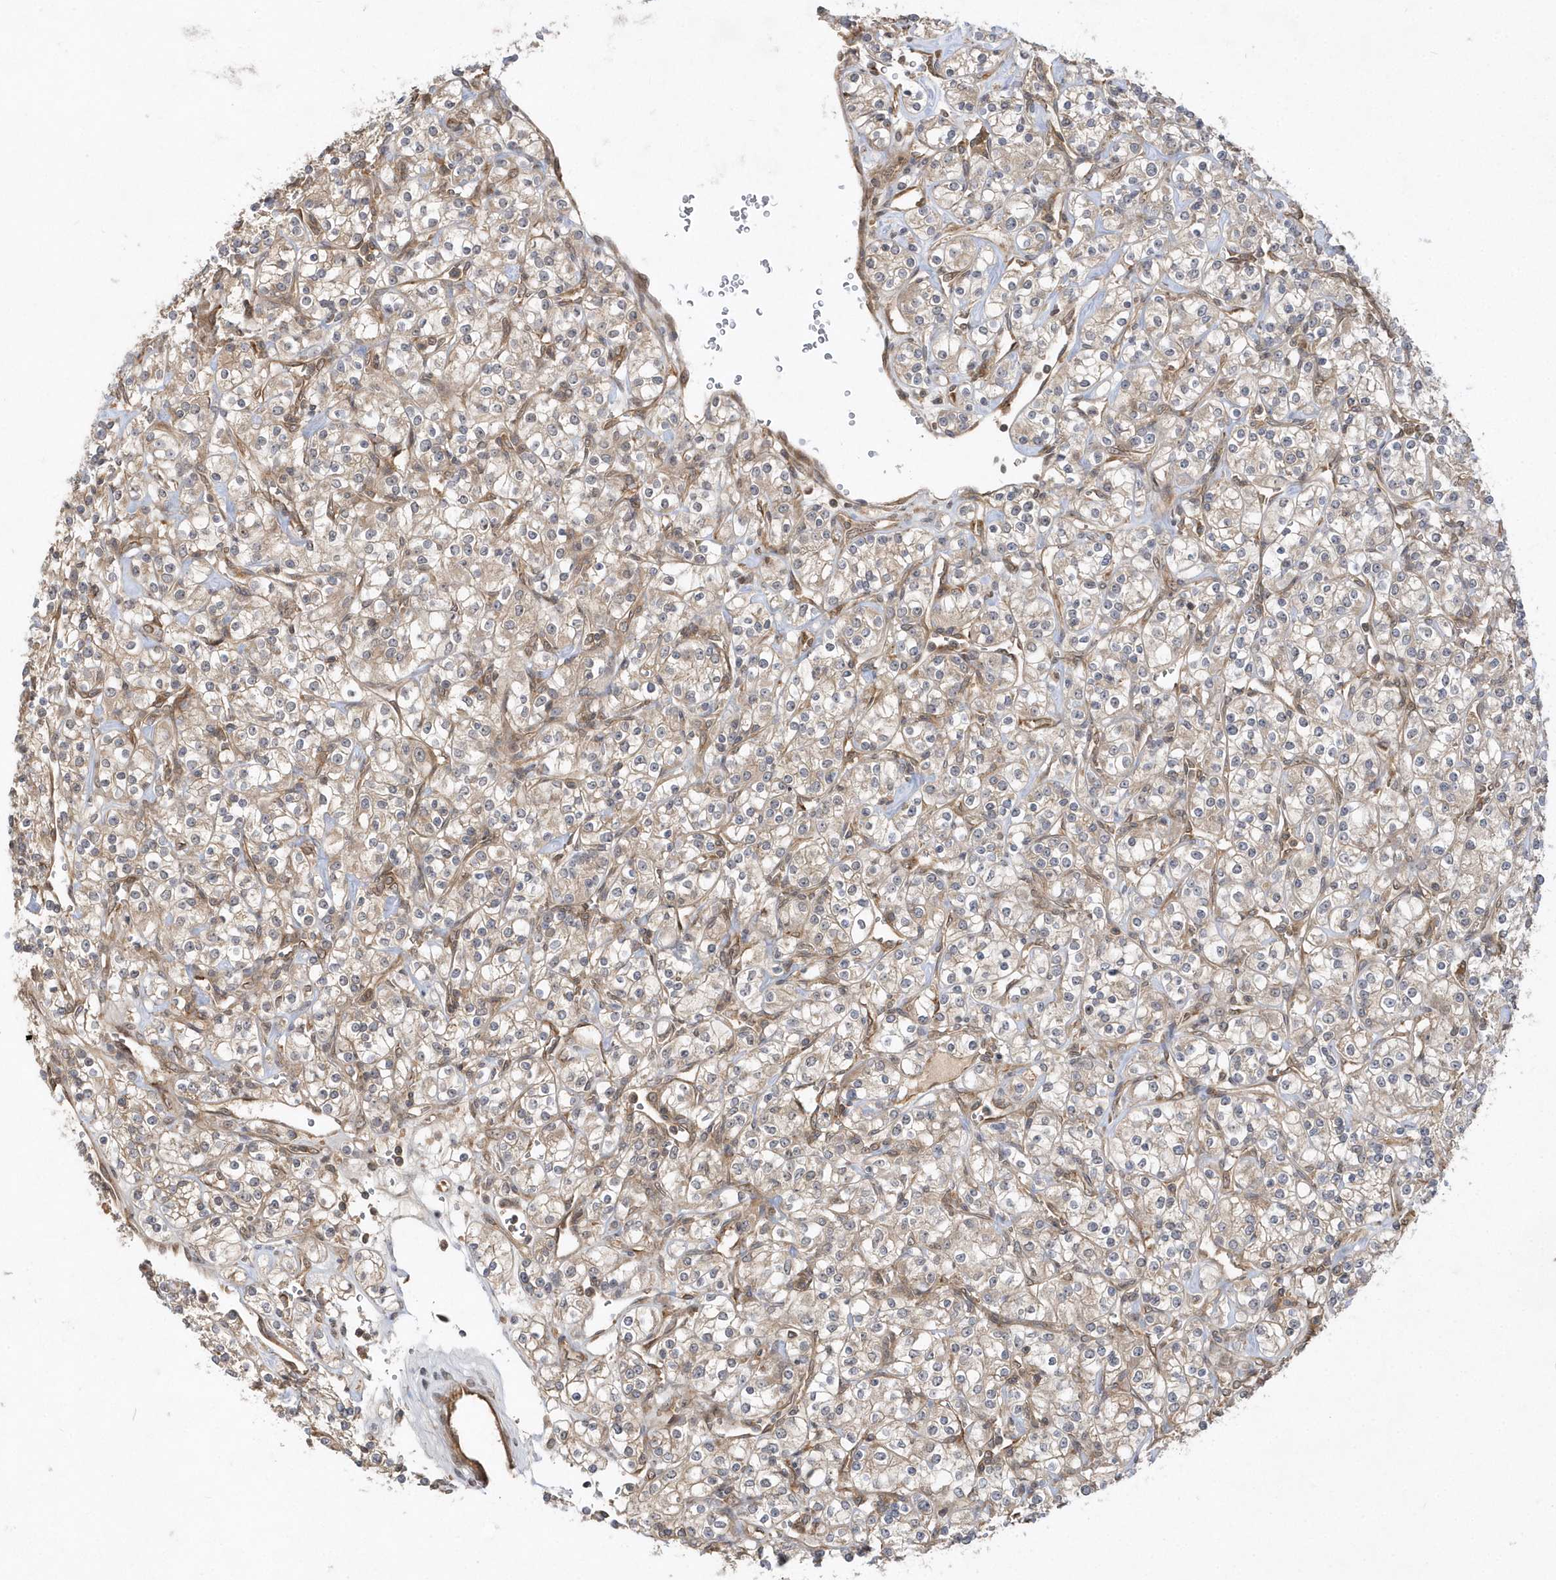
{"staining": {"intensity": "weak", "quantity": "25%-75%", "location": "cytoplasmic/membranous"}, "tissue": "renal cancer", "cell_type": "Tumor cells", "image_type": "cancer", "snomed": [{"axis": "morphology", "description": "Adenocarcinoma, NOS"}, {"axis": "topography", "description": "Kidney"}], "caption": "About 25%-75% of tumor cells in adenocarcinoma (renal) exhibit weak cytoplasmic/membranous protein expression as visualized by brown immunohistochemical staining.", "gene": "GFM2", "patient": {"sex": "male", "age": 77}}